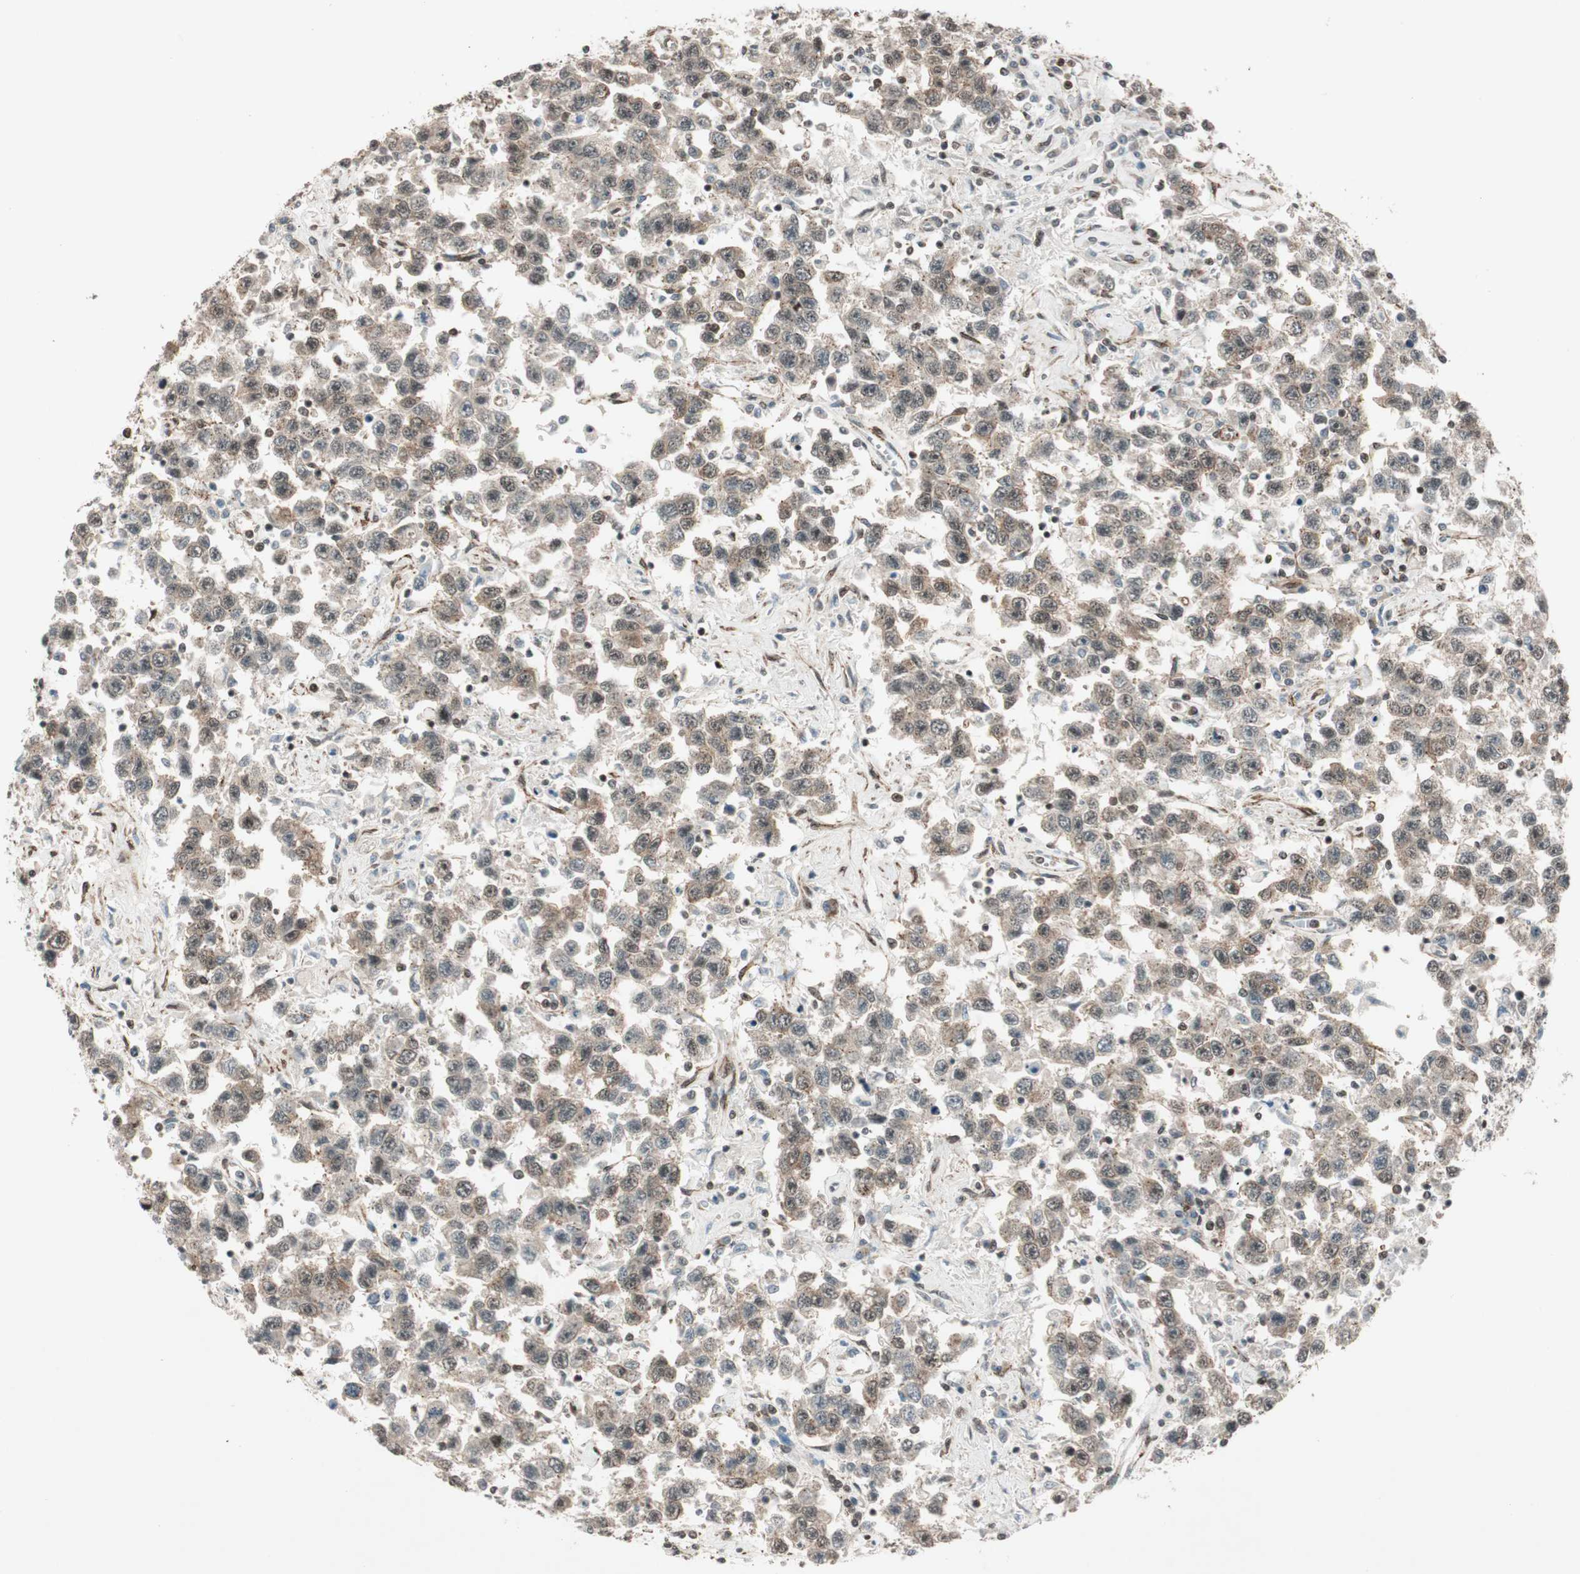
{"staining": {"intensity": "weak", "quantity": "25%-75%", "location": "cytoplasmic/membranous,nuclear"}, "tissue": "testis cancer", "cell_type": "Tumor cells", "image_type": "cancer", "snomed": [{"axis": "morphology", "description": "Seminoma, NOS"}, {"axis": "topography", "description": "Testis"}], "caption": "Testis cancer stained with a brown dye exhibits weak cytoplasmic/membranous and nuclear positive staining in about 25%-75% of tumor cells.", "gene": "CDK19", "patient": {"sex": "male", "age": 41}}